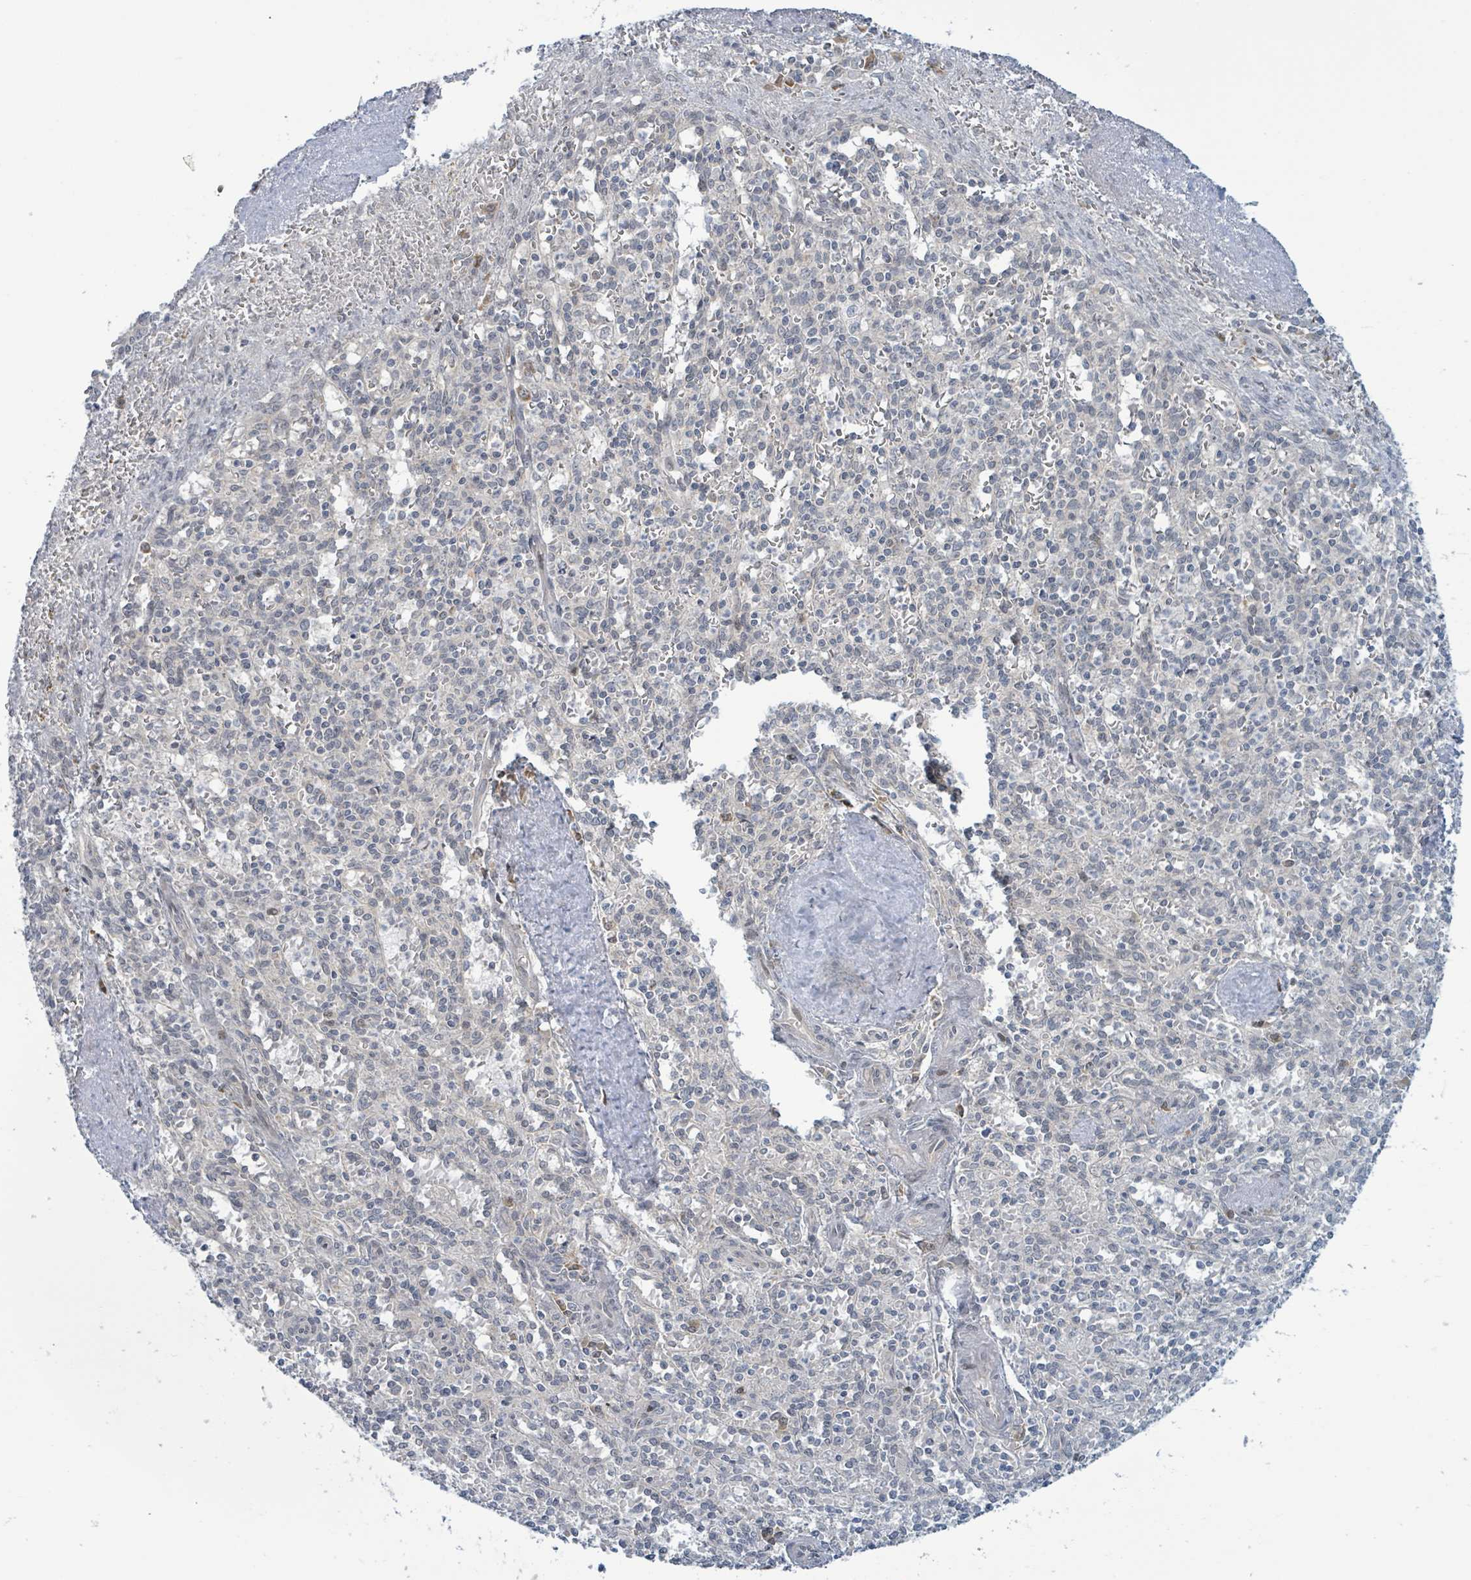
{"staining": {"intensity": "negative", "quantity": "none", "location": "none"}, "tissue": "spleen", "cell_type": "Cells in red pulp", "image_type": "normal", "snomed": [{"axis": "morphology", "description": "Normal tissue, NOS"}, {"axis": "topography", "description": "Spleen"}], "caption": "Unremarkable spleen was stained to show a protein in brown. There is no significant expression in cells in red pulp. (Immunohistochemistry, brightfield microscopy, high magnification).", "gene": "RPL32", "patient": {"sex": "female", "age": 70}}